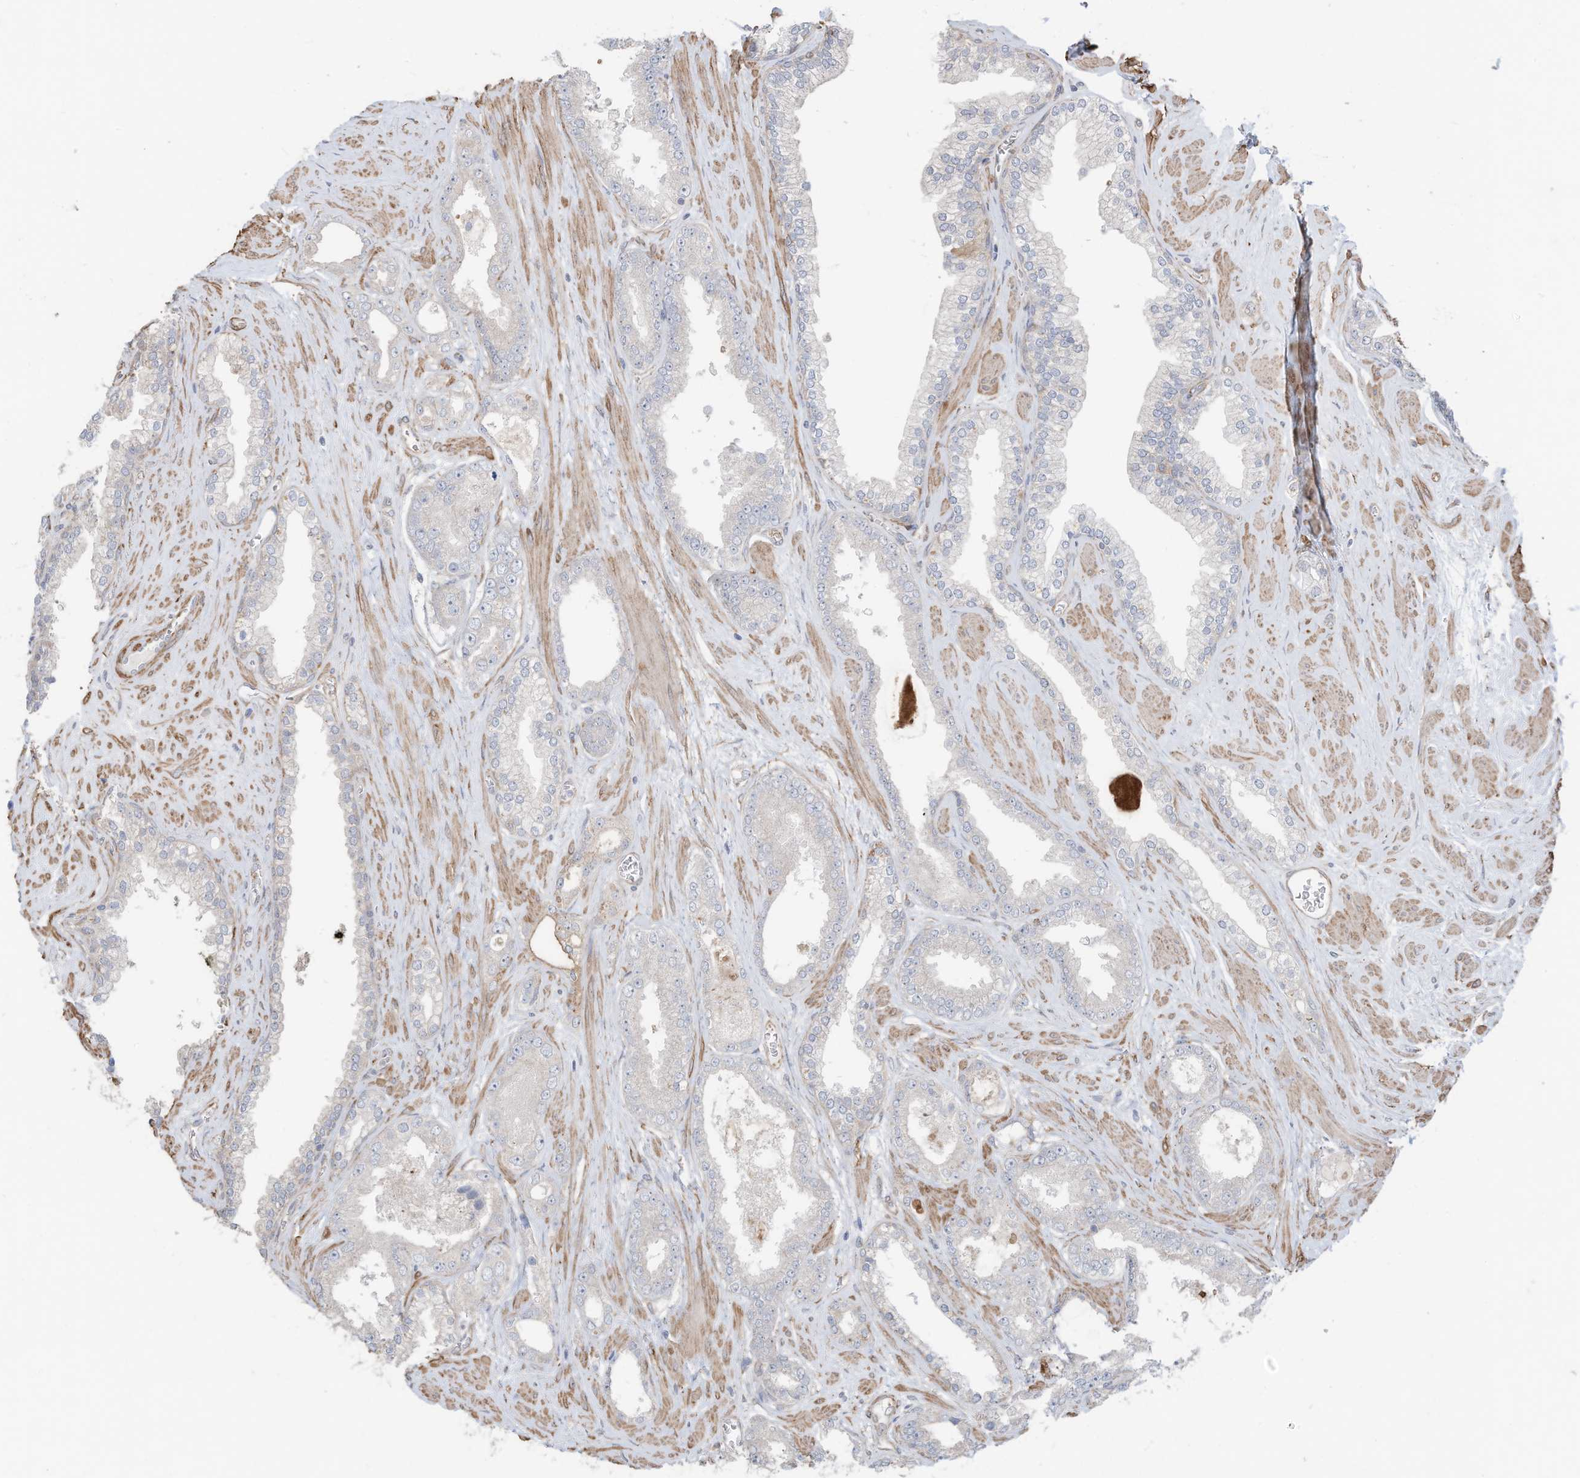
{"staining": {"intensity": "negative", "quantity": "none", "location": "none"}, "tissue": "prostate cancer", "cell_type": "Tumor cells", "image_type": "cancer", "snomed": [{"axis": "morphology", "description": "Adenocarcinoma, Low grade"}, {"axis": "topography", "description": "Prostate"}], "caption": "Prostate cancer was stained to show a protein in brown. There is no significant positivity in tumor cells. (DAB (3,3'-diaminobenzidine) IHC visualized using brightfield microscopy, high magnification).", "gene": "SLC17A7", "patient": {"sex": "male", "age": 62}}